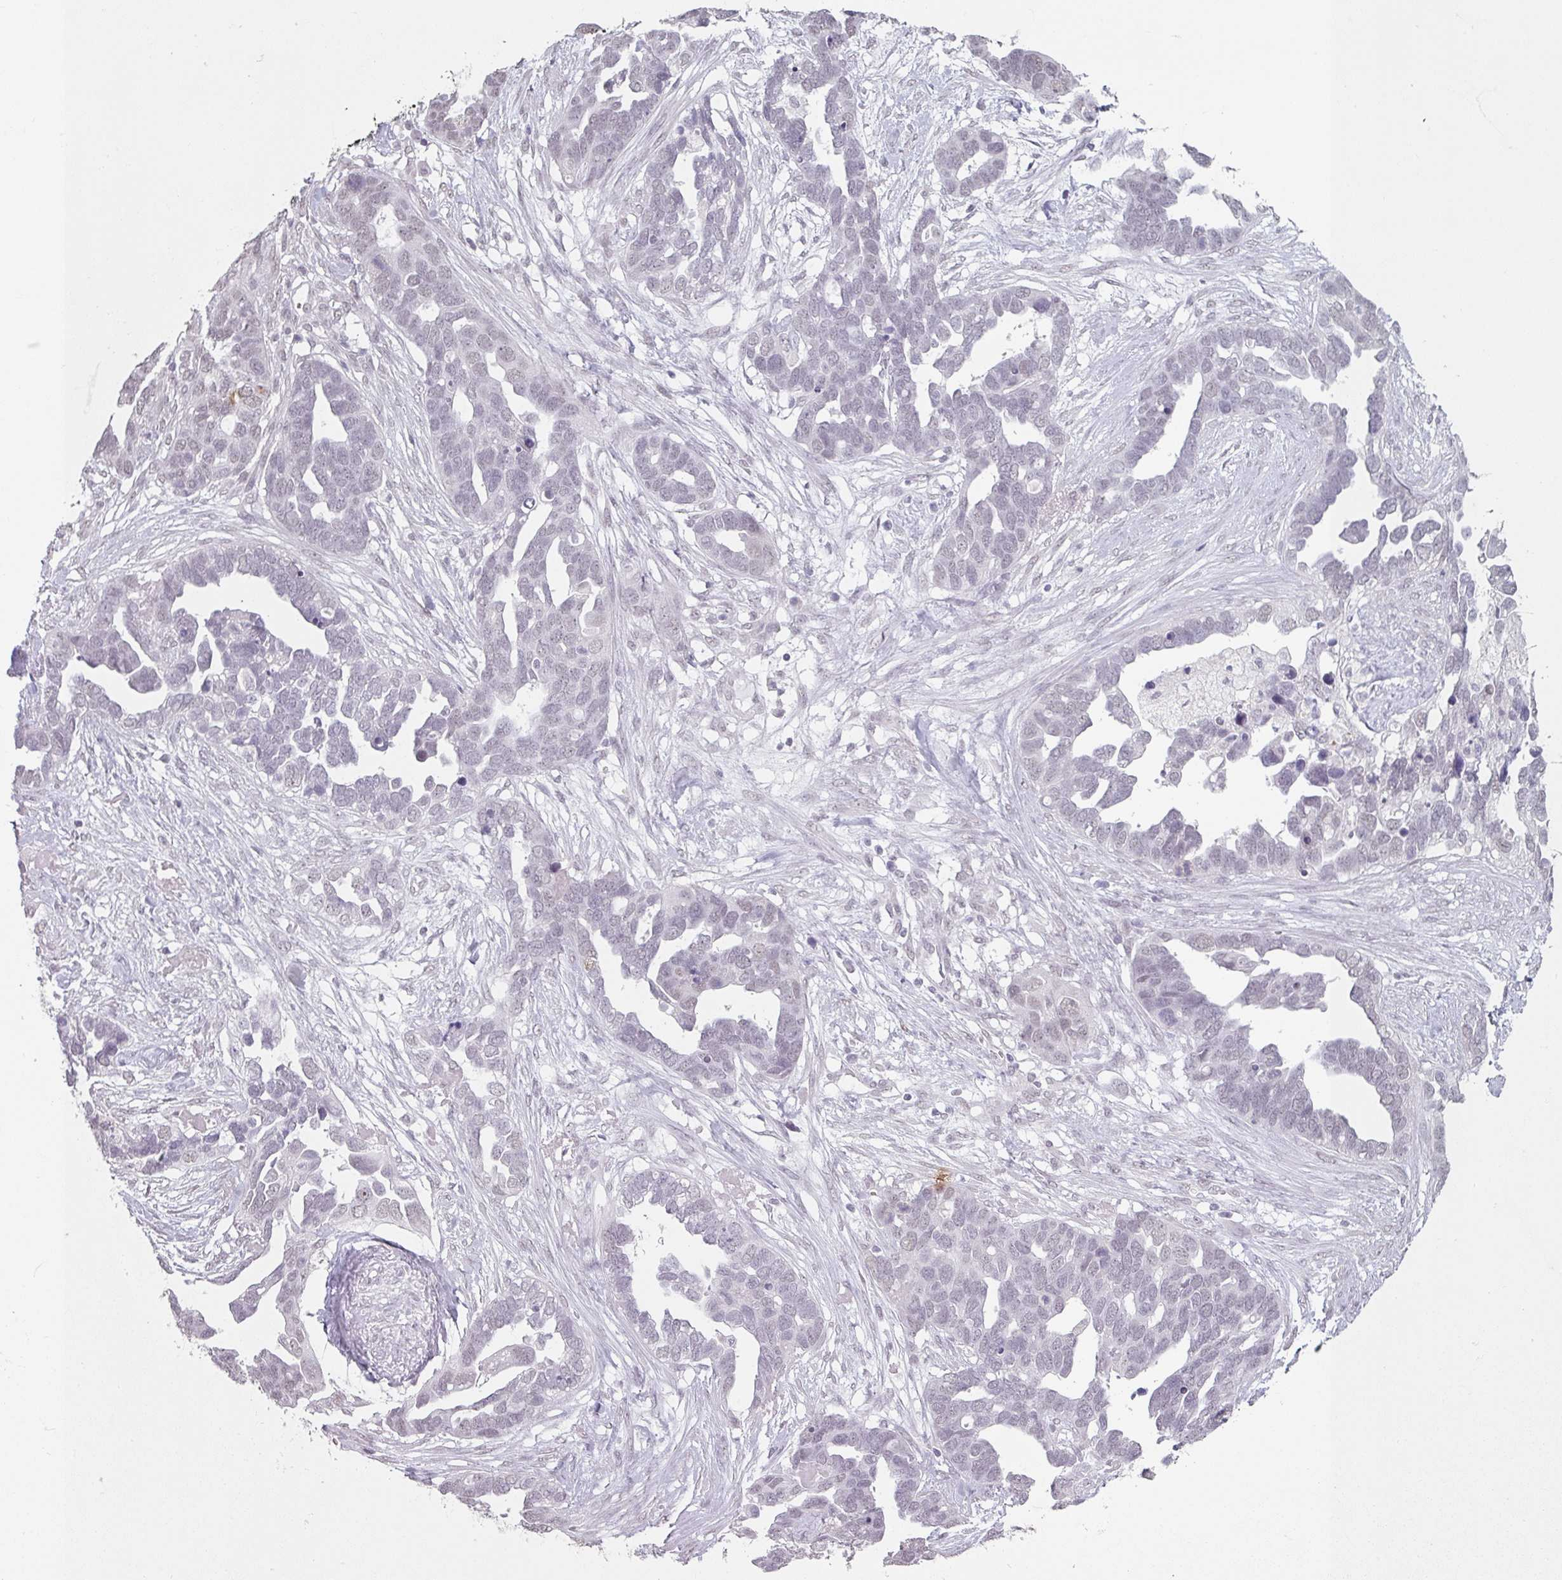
{"staining": {"intensity": "negative", "quantity": "none", "location": "none"}, "tissue": "ovarian cancer", "cell_type": "Tumor cells", "image_type": "cancer", "snomed": [{"axis": "morphology", "description": "Cystadenocarcinoma, serous, NOS"}, {"axis": "topography", "description": "Ovary"}], "caption": "This image is of ovarian serous cystadenocarcinoma stained with immunohistochemistry (IHC) to label a protein in brown with the nuclei are counter-stained blue. There is no expression in tumor cells.", "gene": "SPRR1A", "patient": {"sex": "female", "age": 54}}